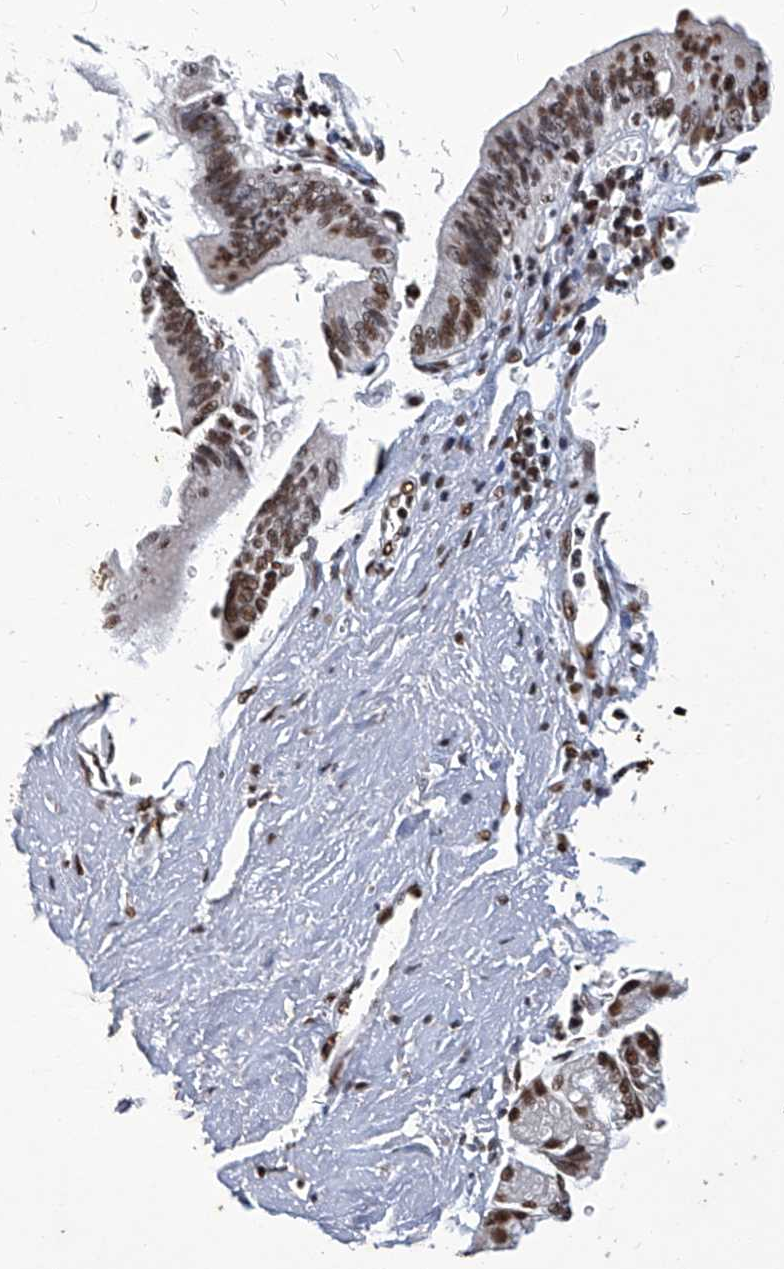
{"staining": {"intensity": "moderate", "quantity": ">75%", "location": "nuclear"}, "tissue": "pancreatic cancer", "cell_type": "Tumor cells", "image_type": "cancer", "snomed": [{"axis": "morphology", "description": "Adenocarcinoma, NOS"}, {"axis": "topography", "description": "Pancreas"}], "caption": "This is a micrograph of IHC staining of adenocarcinoma (pancreatic), which shows moderate expression in the nuclear of tumor cells.", "gene": "HBP1", "patient": {"sex": "female", "age": 73}}